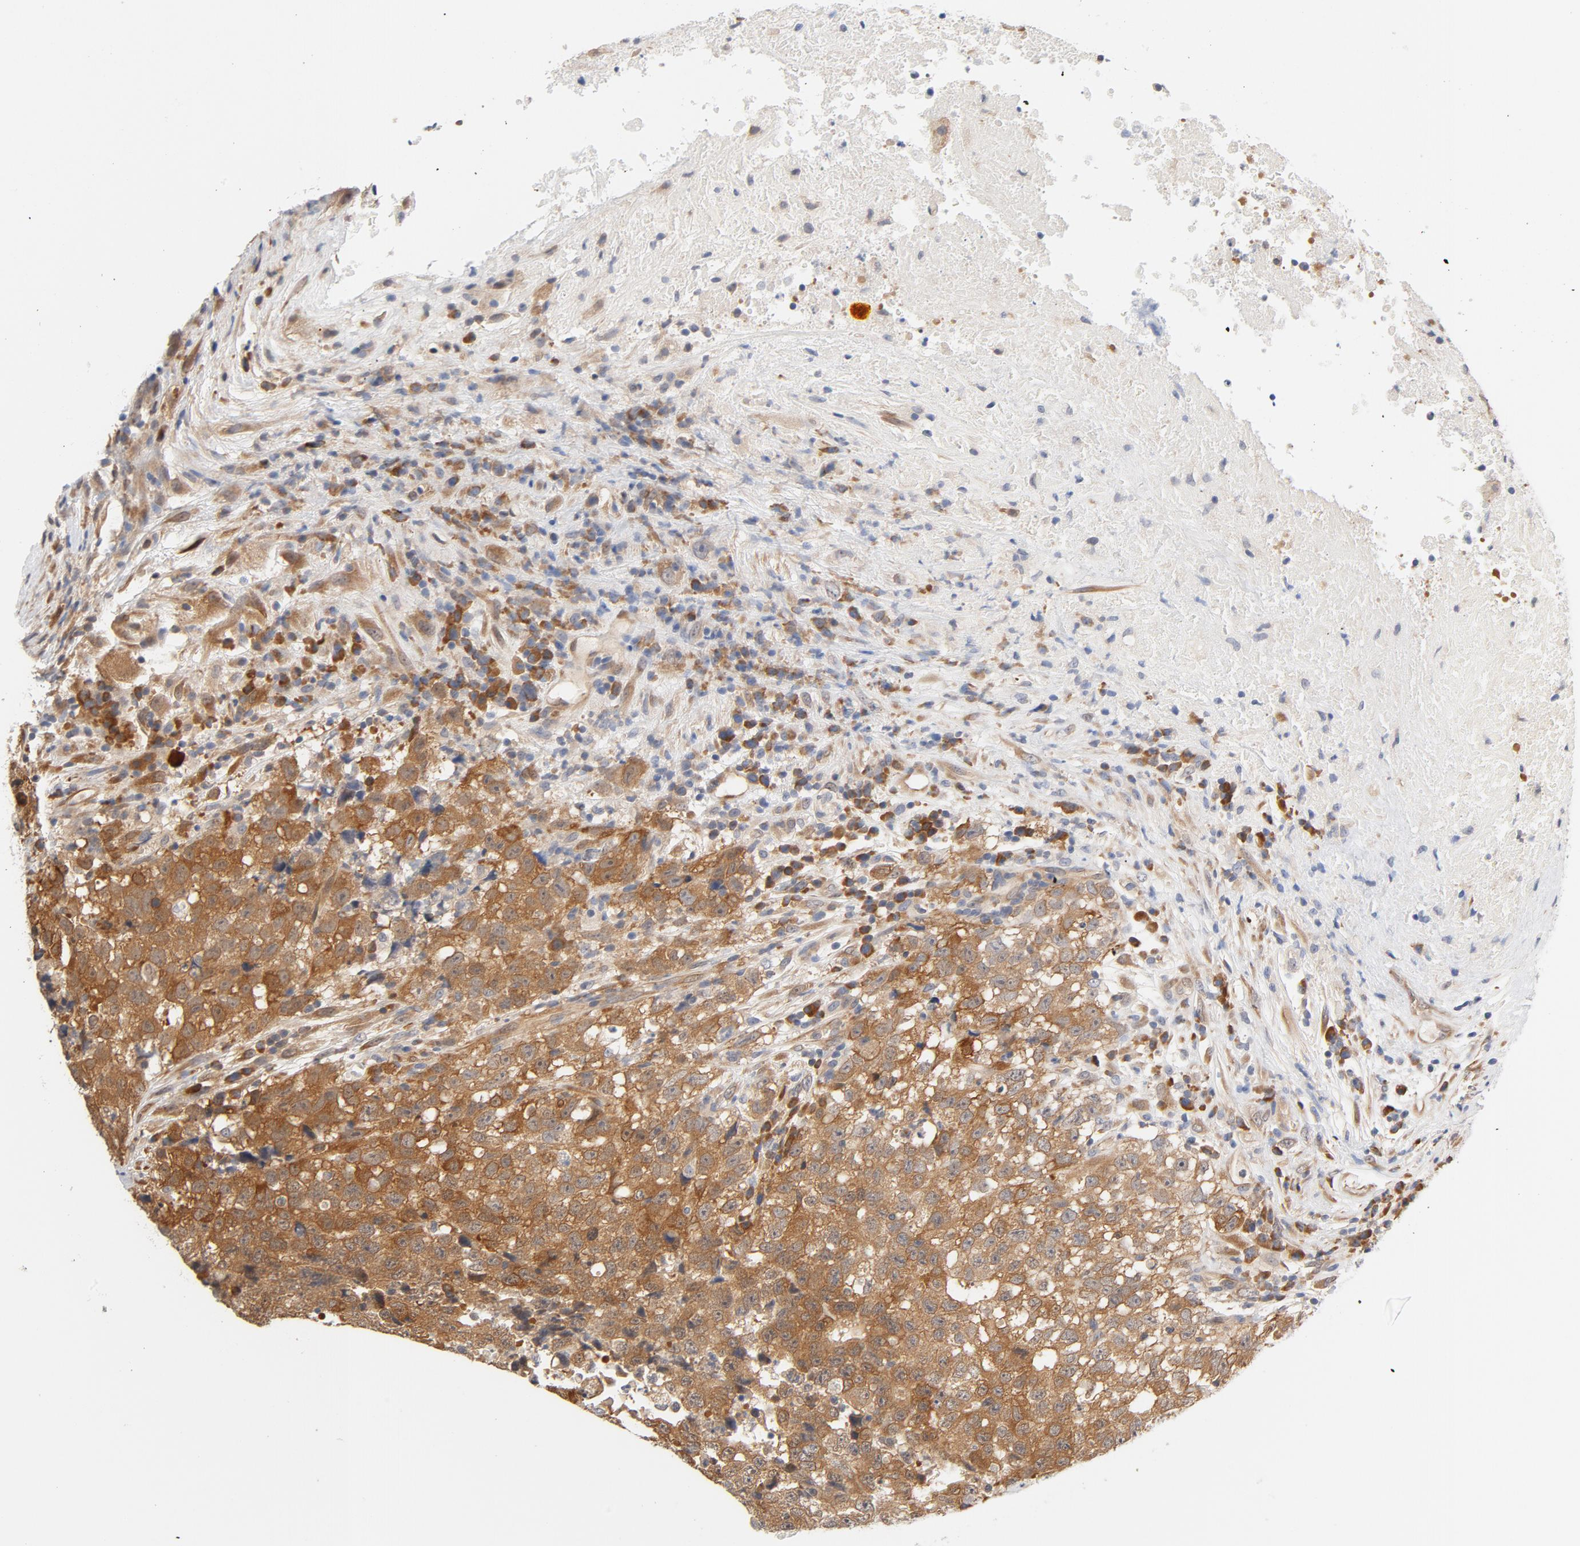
{"staining": {"intensity": "moderate", "quantity": ">75%", "location": "cytoplasmic/membranous"}, "tissue": "testis cancer", "cell_type": "Tumor cells", "image_type": "cancer", "snomed": [{"axis": "morphology", "description": "Necrosis, NOS"}, {"axis": "morphology", "description": "Carcinoma, Embryonal, NOS"}, {"axis": "topography", "description": "Testis"}], "caption": "Moderate cytoplasmic/membranous staining is seen in about >75% of tumor cells in embryonal carcinoma (testis).", "gene": "EIF4E", "patient": {"sex": "male", "age": 19}}